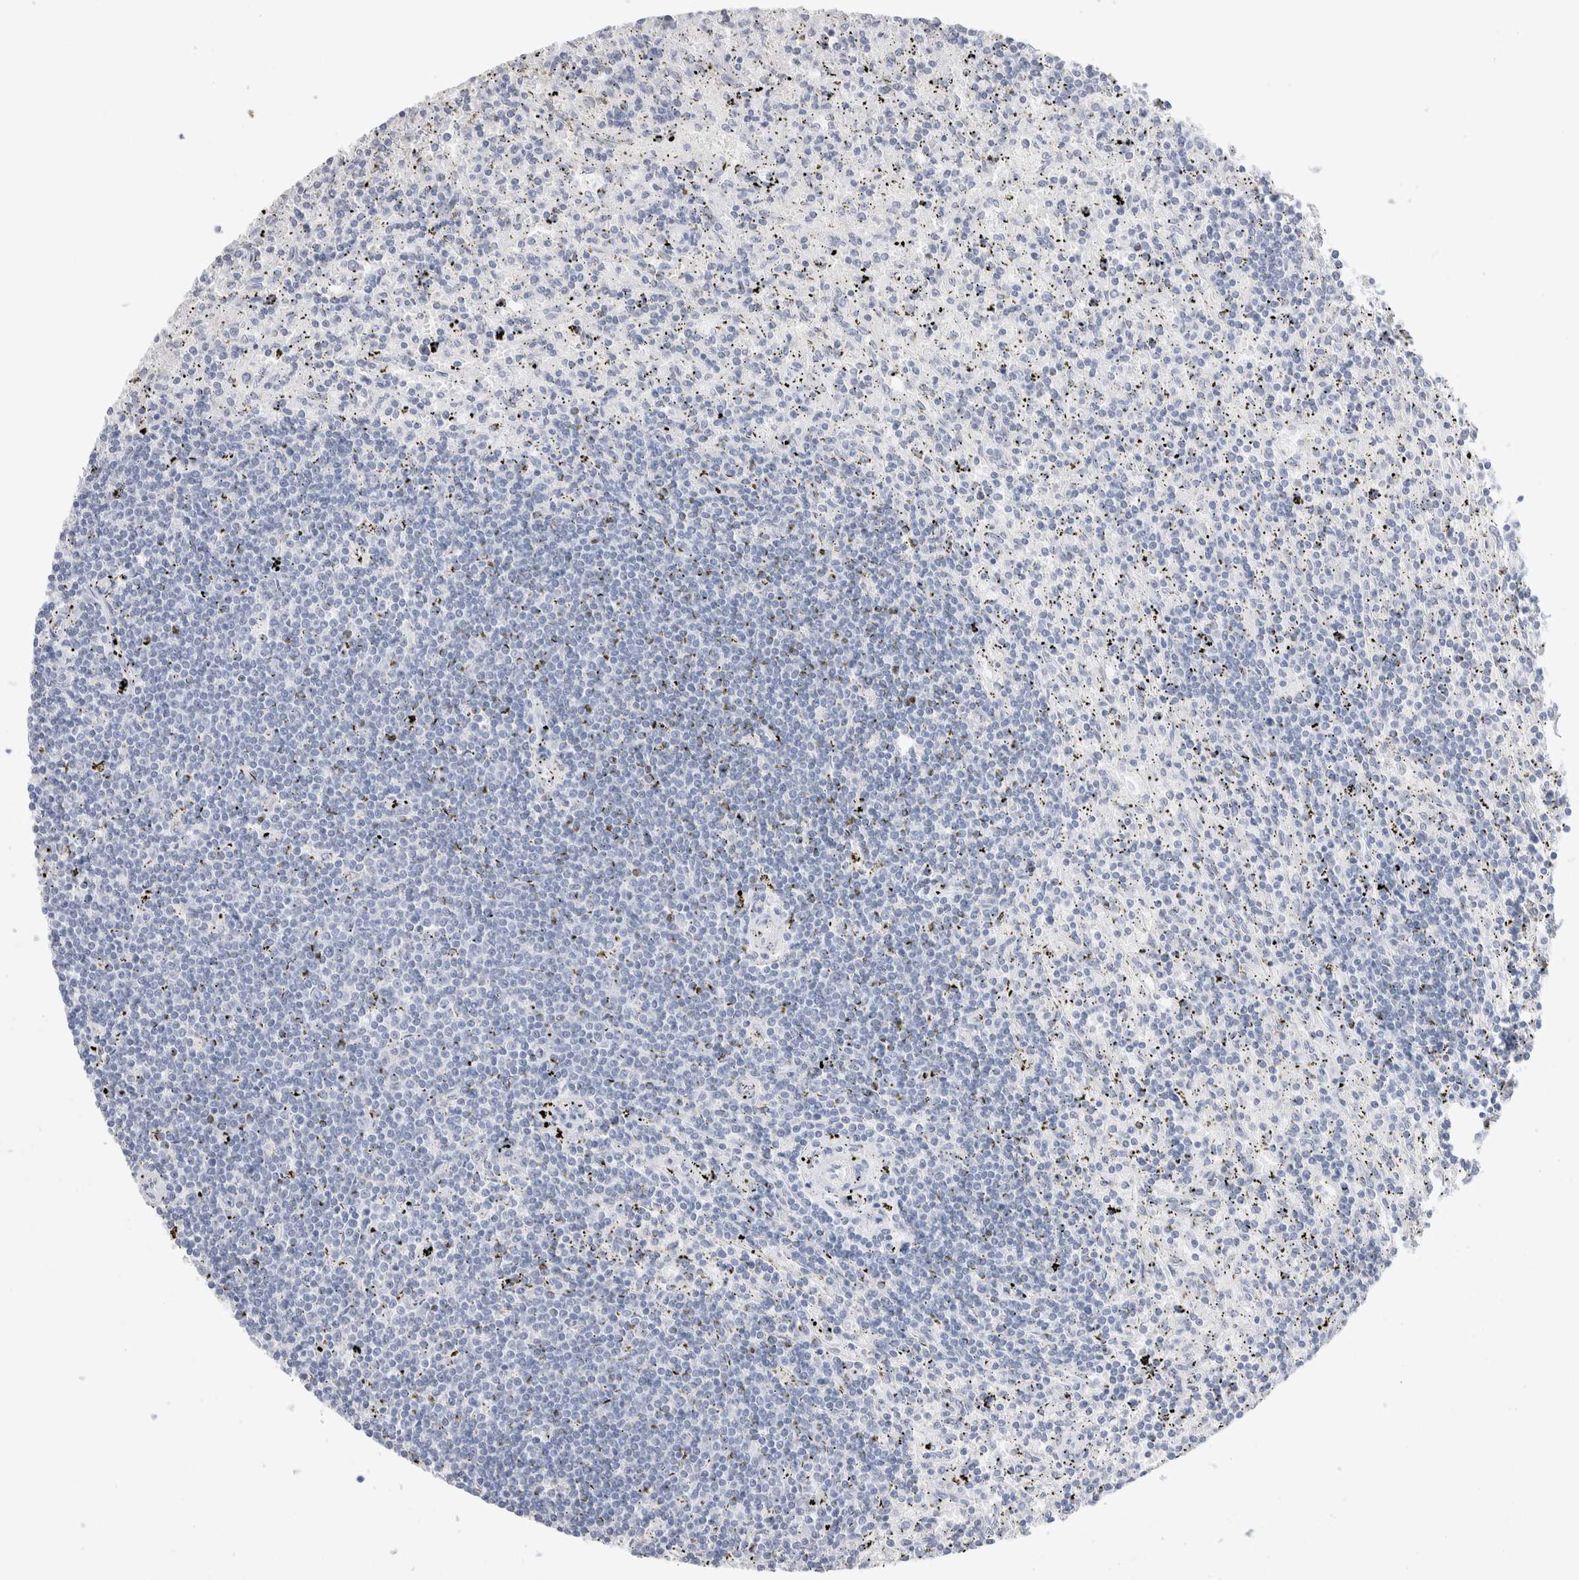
{"staining": {"intensity": "negative", "quantity": "none", "location": "none"}, "tissue": "lymphoma", "cell_type": "Tumor cells", "image_type": "cancer", "snomed": [{"axis": "morphology", "description": "Malignant lymphoma, non-Hodgkin's type, Low grade"}, {"axis": "topography", "description": "Spleen"}], "caption": "Tumor cells are negative for brown protein staining in lymphoma.", "gene": "GDA", "patient": {"sex": "male", "age": 76}}